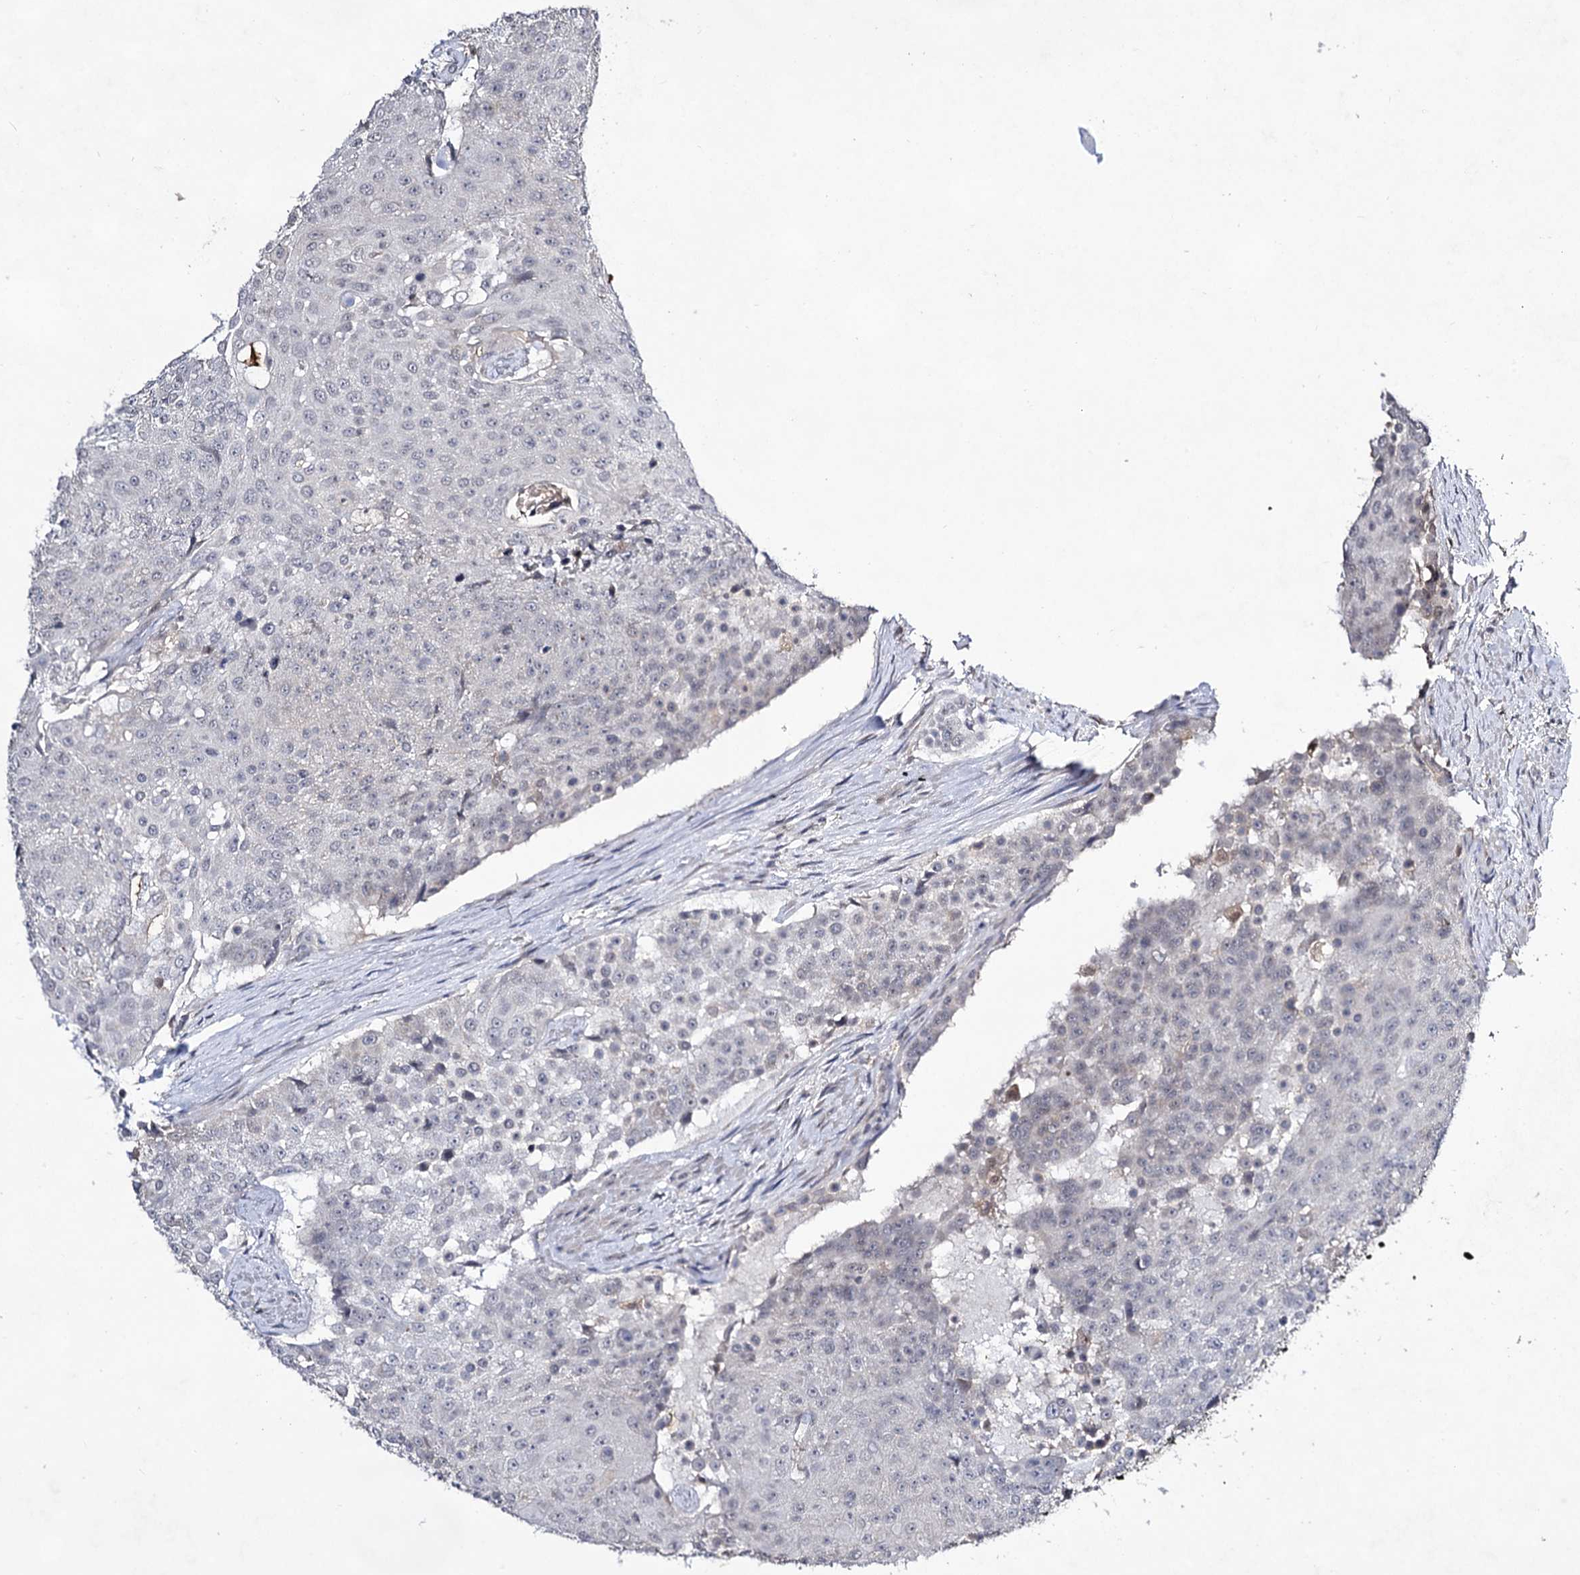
{"staining": {"intensity": "negative", "quantity": "none", "location": "none"}, "tissue": "urothelial cancer", "cell_type": "Tumor cells", "image_type": "cancer", "snomed": [{"axis": "morphology", "description": "Urothelial carcinoma, High grade"}, {"axis": "topography", "description": "Urinary bladder"}], "caption": "Protein analysis of high-grade urothelial carcinoma demonstrates no significant positivity in tumor cells.", "gene": "PLIN1", "patient": {"sex": "female", "age": 63}}